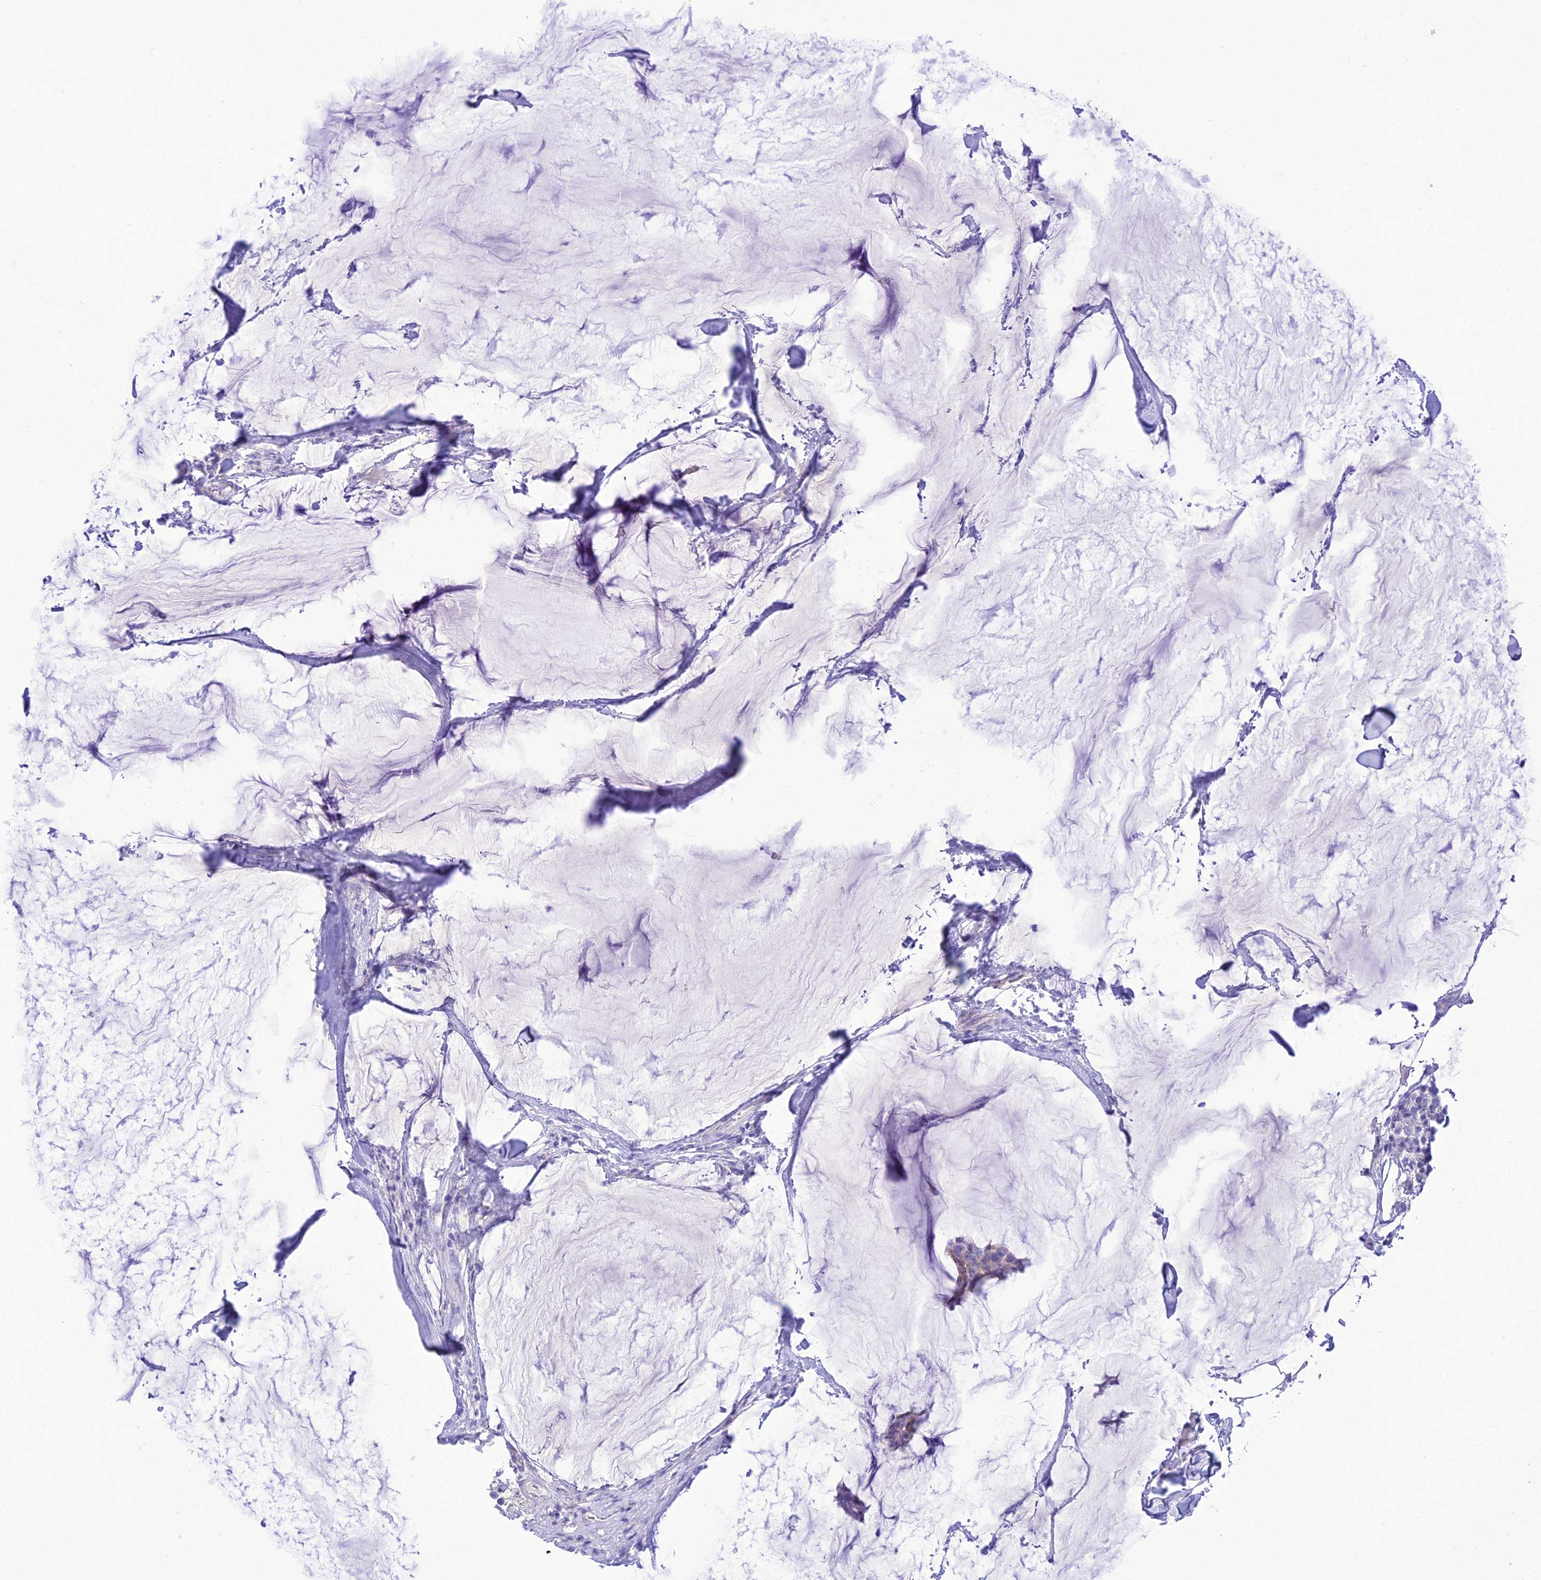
{"staining": {"intensity": "negative", "quantity": "none", "location": "none"}, "tissue": "breast cancer", "cell_type": "Tumor cells", "image_type": "cancer", "snomed": [{"axis": "morphology", "description": "Duct carcinoma"}, {"axis": "topography", "description": "Breast"}], "caption": "There is no significant positivity in tumor cells of breast cancer.", "gene": "CHSY3", "patient": {"sex": "female", "age": 93}}